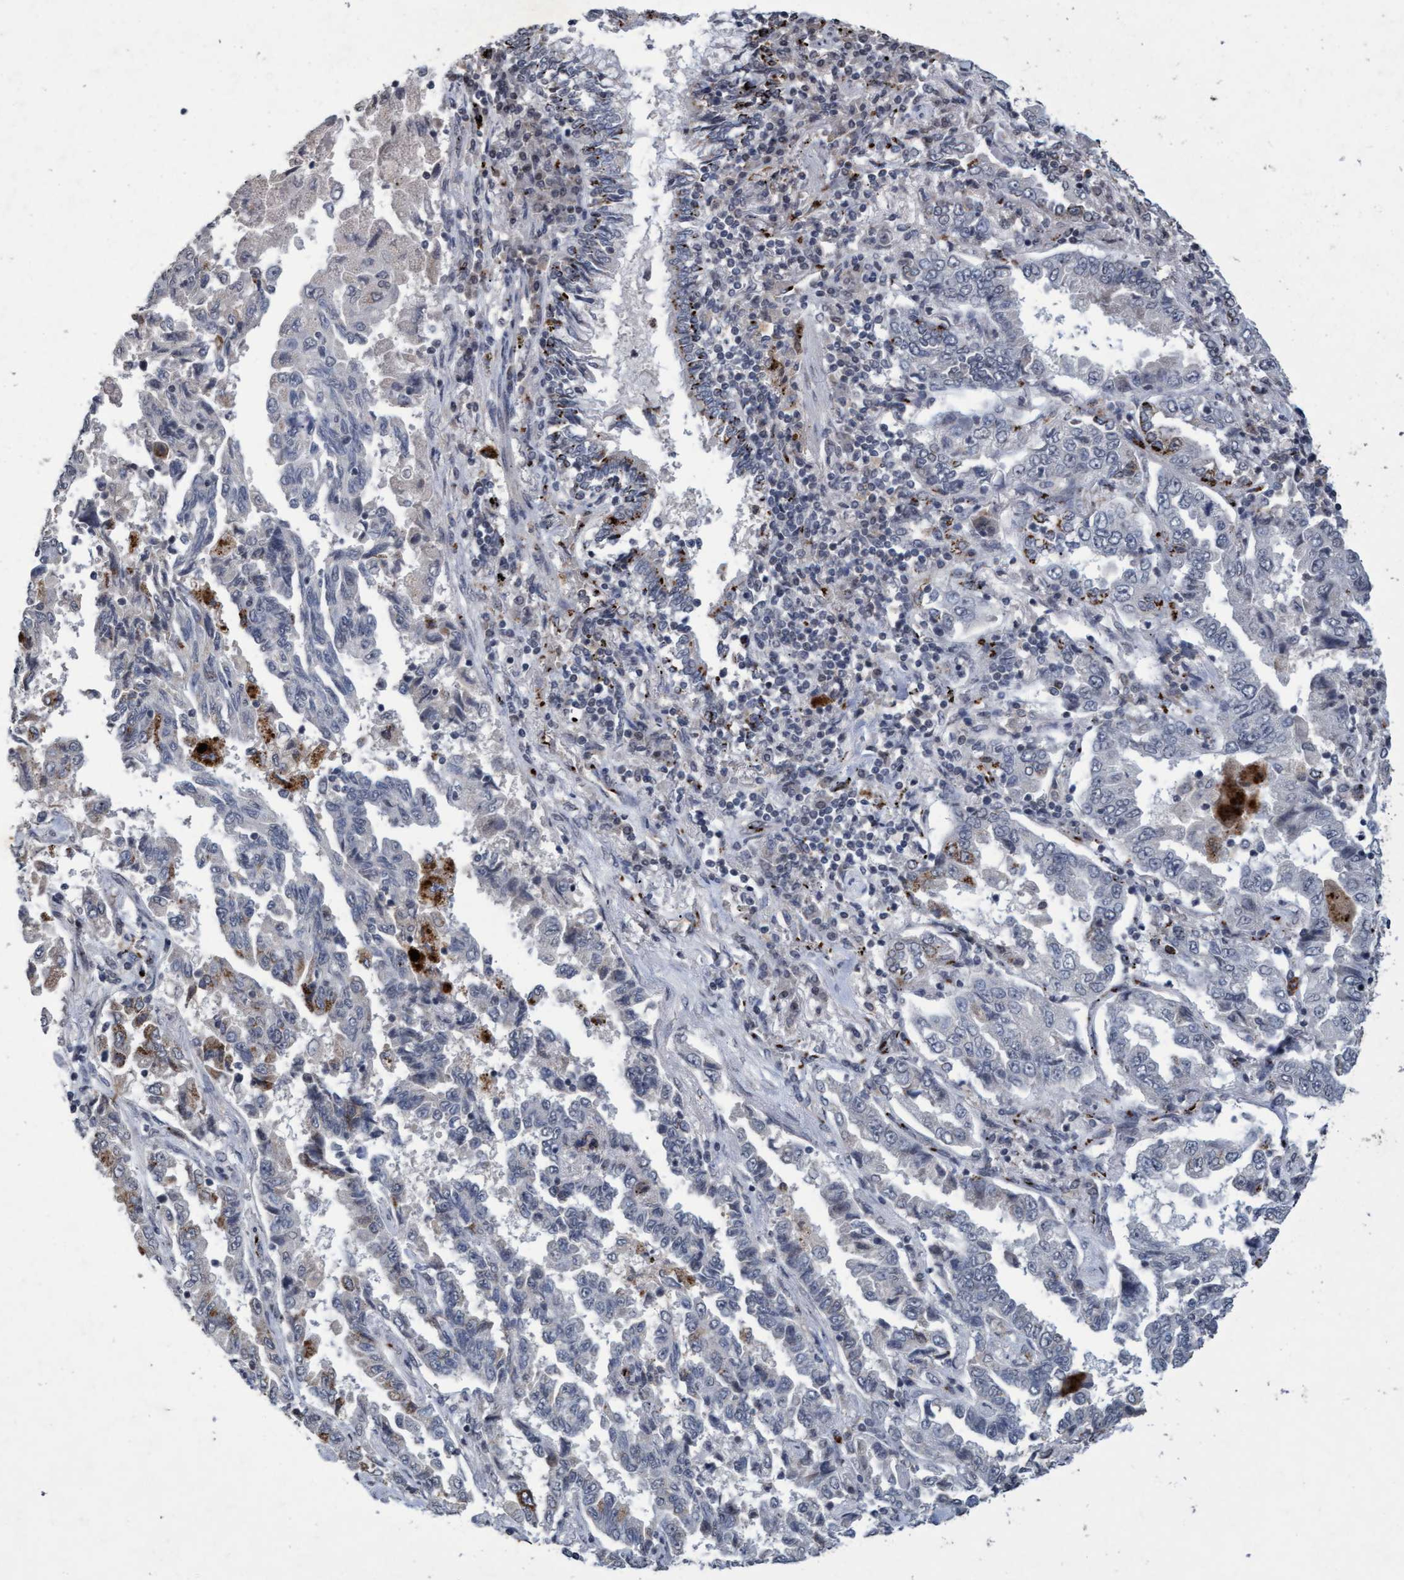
{"staining": {"intensity": "strong", "quantity": "<25%", "location": "cytoplasmic/membranous"}, "tissue": "lung cancer", "cell_type": "Tumor cells", "image_type": "cancer", "snomed": [{"axis": "morphology", "description": "Adenocarcinoma, NOS"}, {"axis": "topography", "description": "Lung"}], "caption": "Strong cytoplasmic/membranous protein staining is identified in approximately <25% of tumor cells in adenocarcinoma (lung). (DAB (3,3'-diaminobenzidine) IHC, brown staining for protein, blue staining for nuclei).", "gene": "GALC", "patient": {"sex": "female", "age": 51}}